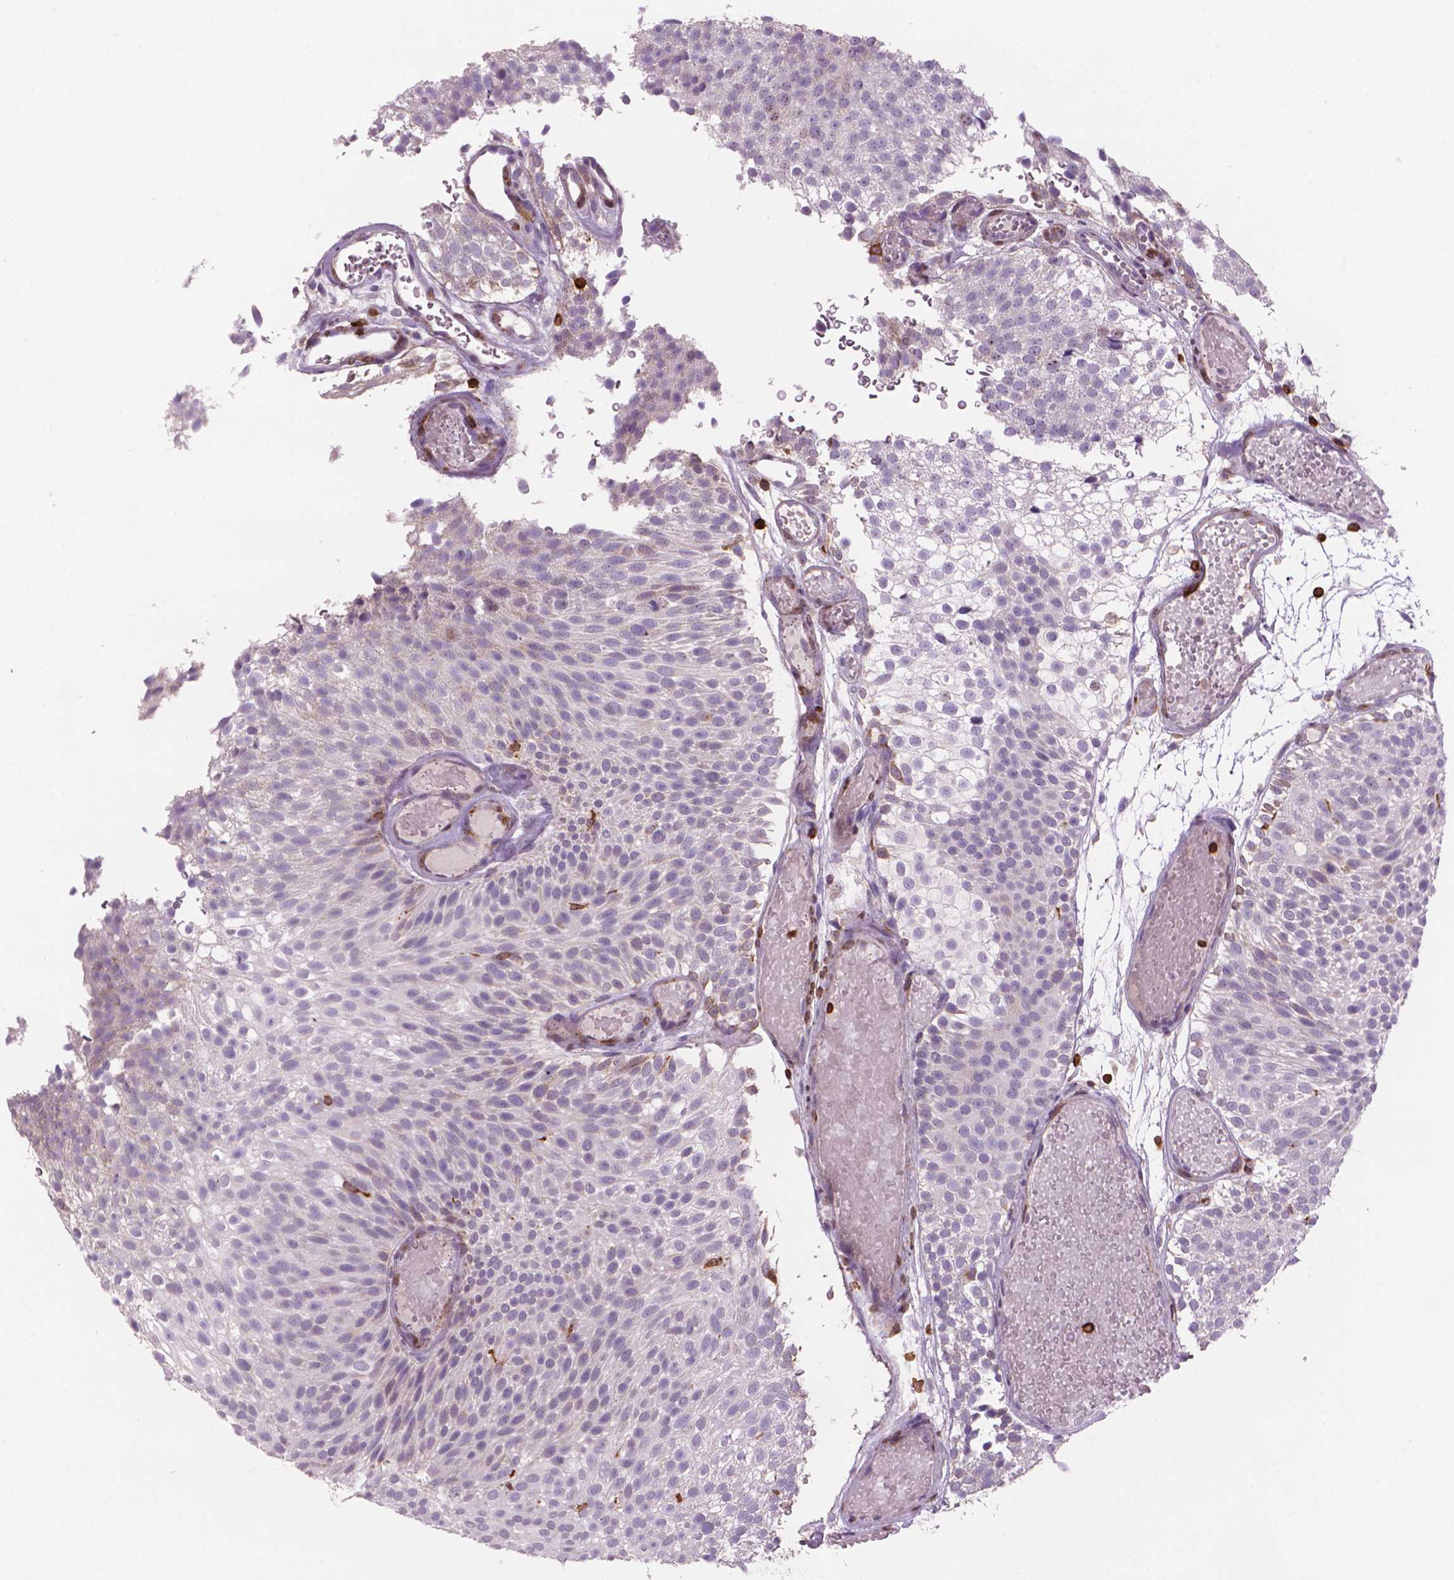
{"staining": {"intensity": "negative", "quantity": "none", "location": "none"}, "tissue": "urothelial cancer", "cell_type": "Tumor cells", "image_type": "cancer", "snomed": [{"axis": "morphology", "description": "Urothelial carcinoma, Low grade"}, {"axis": "topography", "description": "Urinary bladder"}], "caption": "This is an immunohistochemistry image of human low-grade urothelial carcinoma. There is no staining in tumor cells.", "gene": "BCL2", "patient": {"sex": "male", "age": 78}}